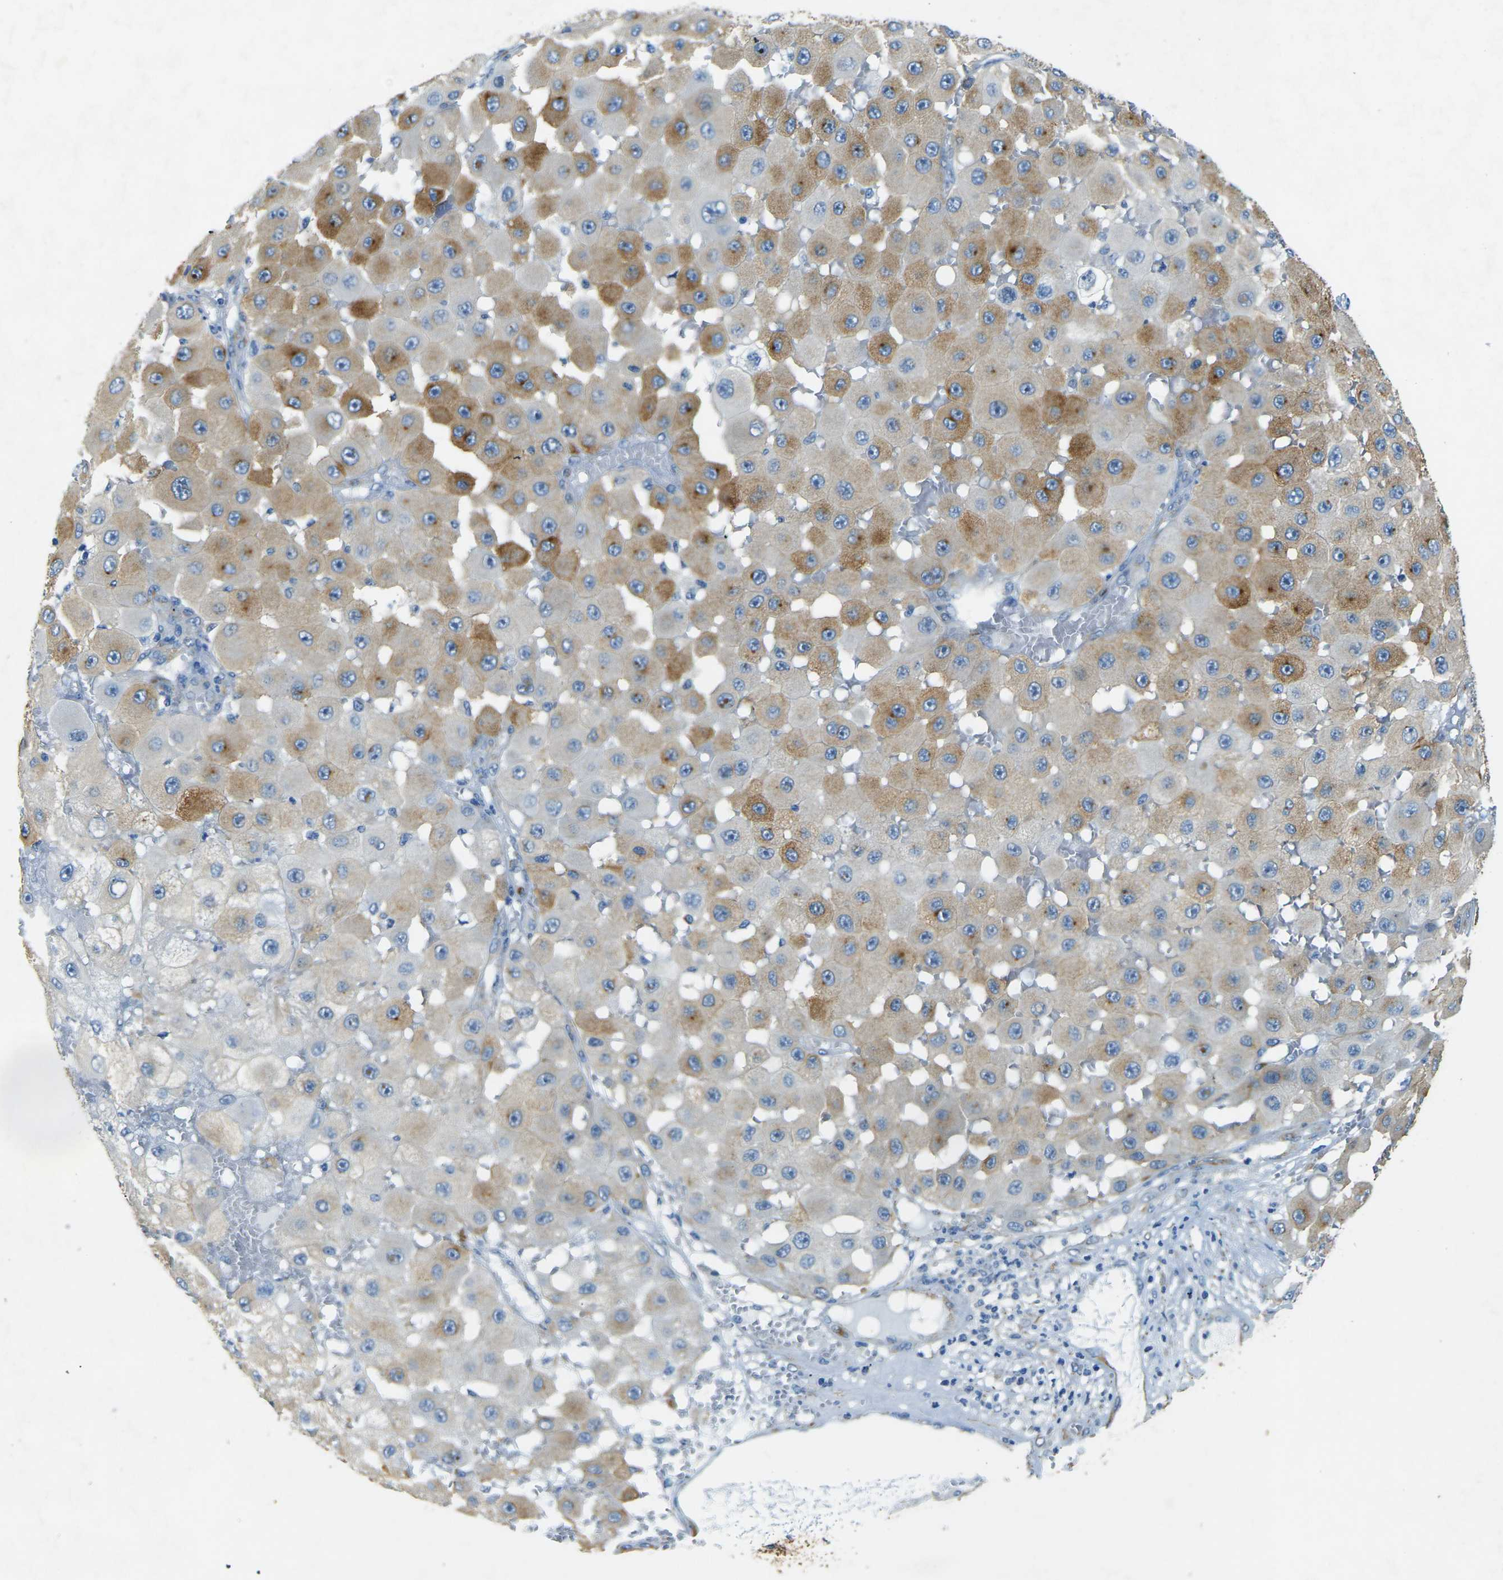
{"staining": {"intensity": "moderate", "quantity": ">75%", "location": "cytoplasmic/membranous"}, "tissue": "melanoma", "cell_type": "Tumor cells", "image_type": "cancer", "snomed": [{"axis": "morphology", "description": "Malignant melanoma, NOS"}, {"axis": "topography", "description": "Skin"}], "caption": "Immunohistochemistry of melanoma shows medium levels of moderate cytoplasmic/membranous staining in about >75% of tumor cells.", "gene": "SORT1", "patient": {"sex": "female", "age": 81}}